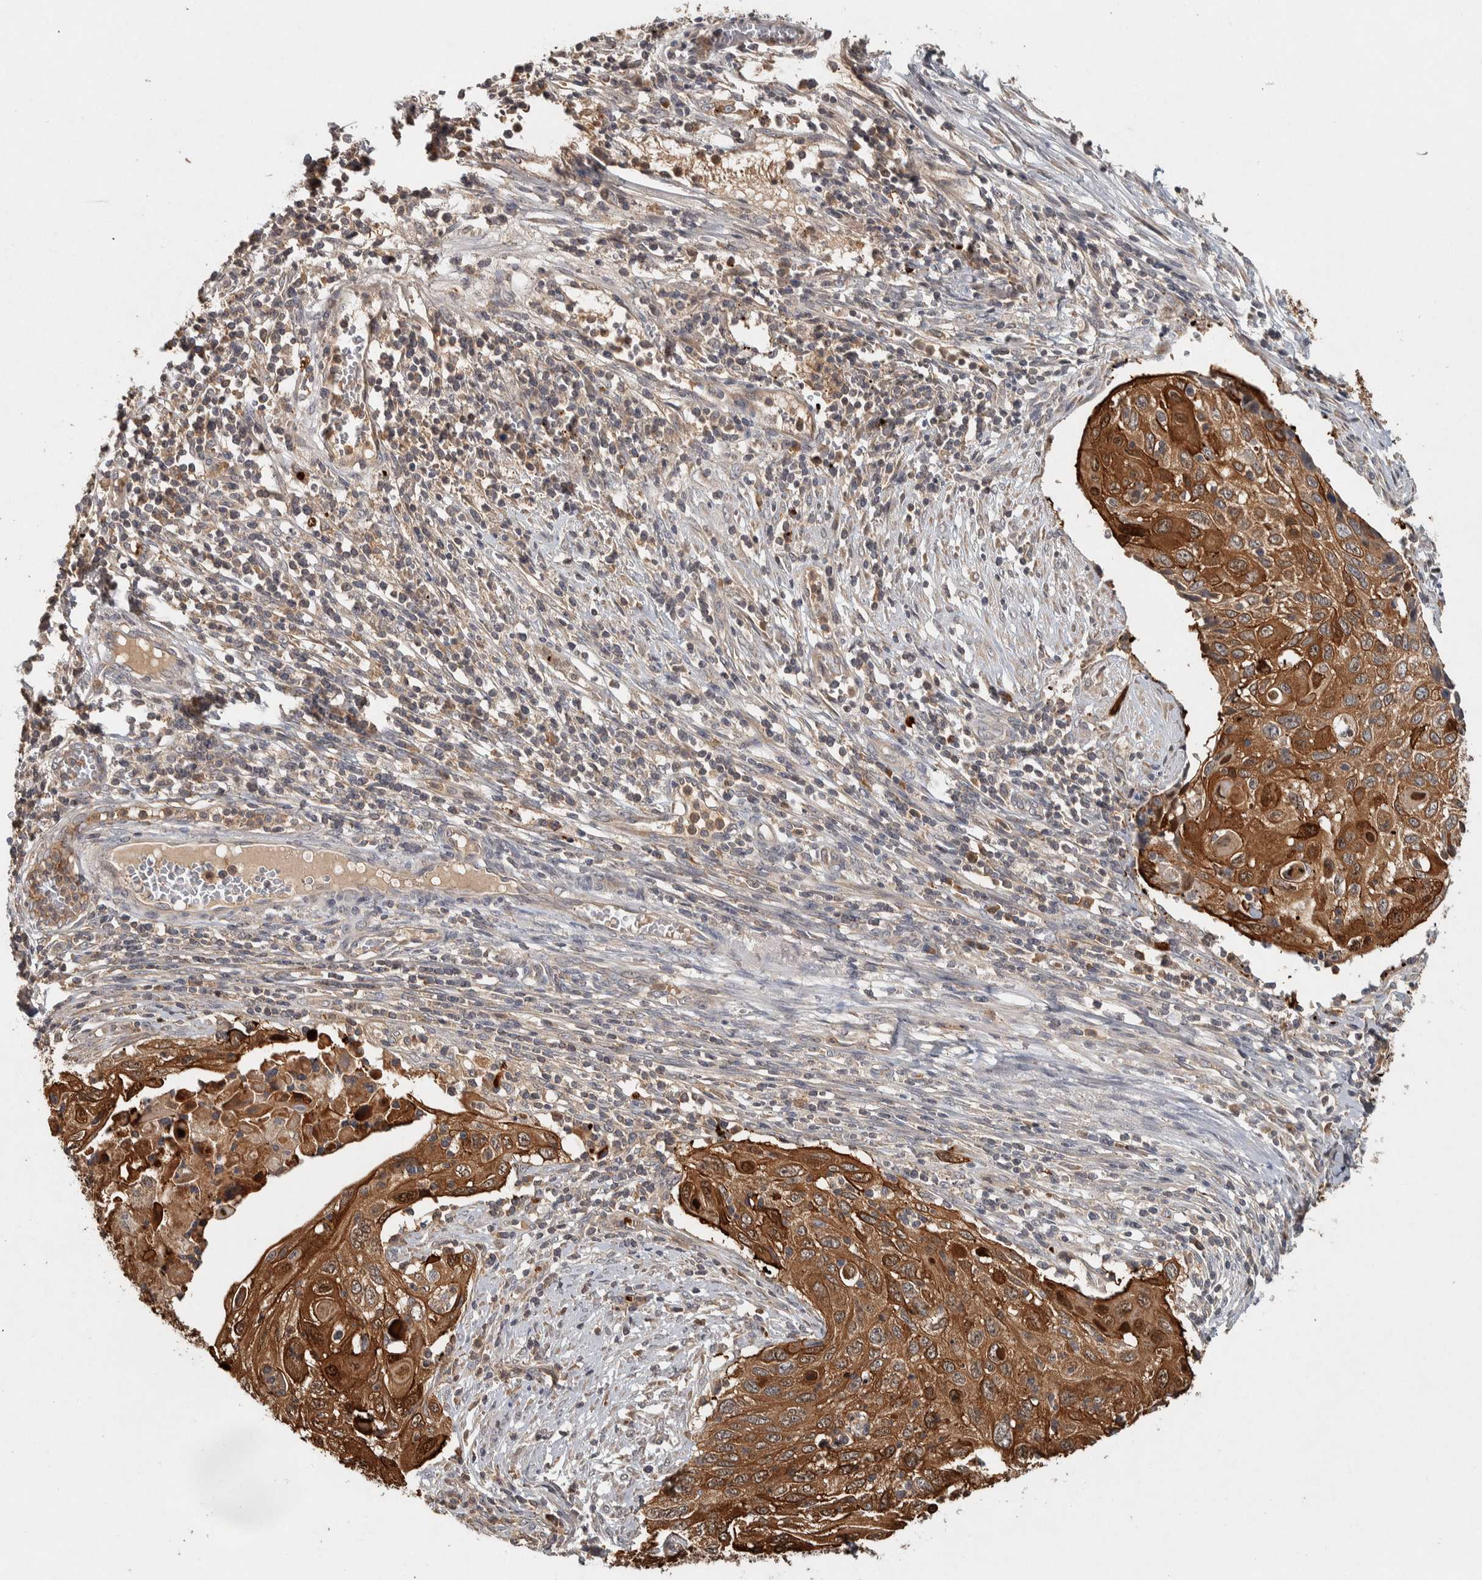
{"staining": {"intensity": "strong", "quantity": "25%-75%", "location": "cytoplasmic/membranous,nuclear"}, "tissue": "cervical cancer", "cell_type": "Tumor cells", "image_type": "cancer", "snomed": [{"axis": "morphology", "description": "Squamous cell carcinoma, NOS"}, {"axis": "topography", "description": "Cervix"}], "caption": "Protein expression analysis of cervical cancer displays strong cytoplasmic/membranous and nuclear staining in about 25%-75% of tumor cells.", "gene": "EIF3H", "patient": {"sex": "female", "age": 70}}